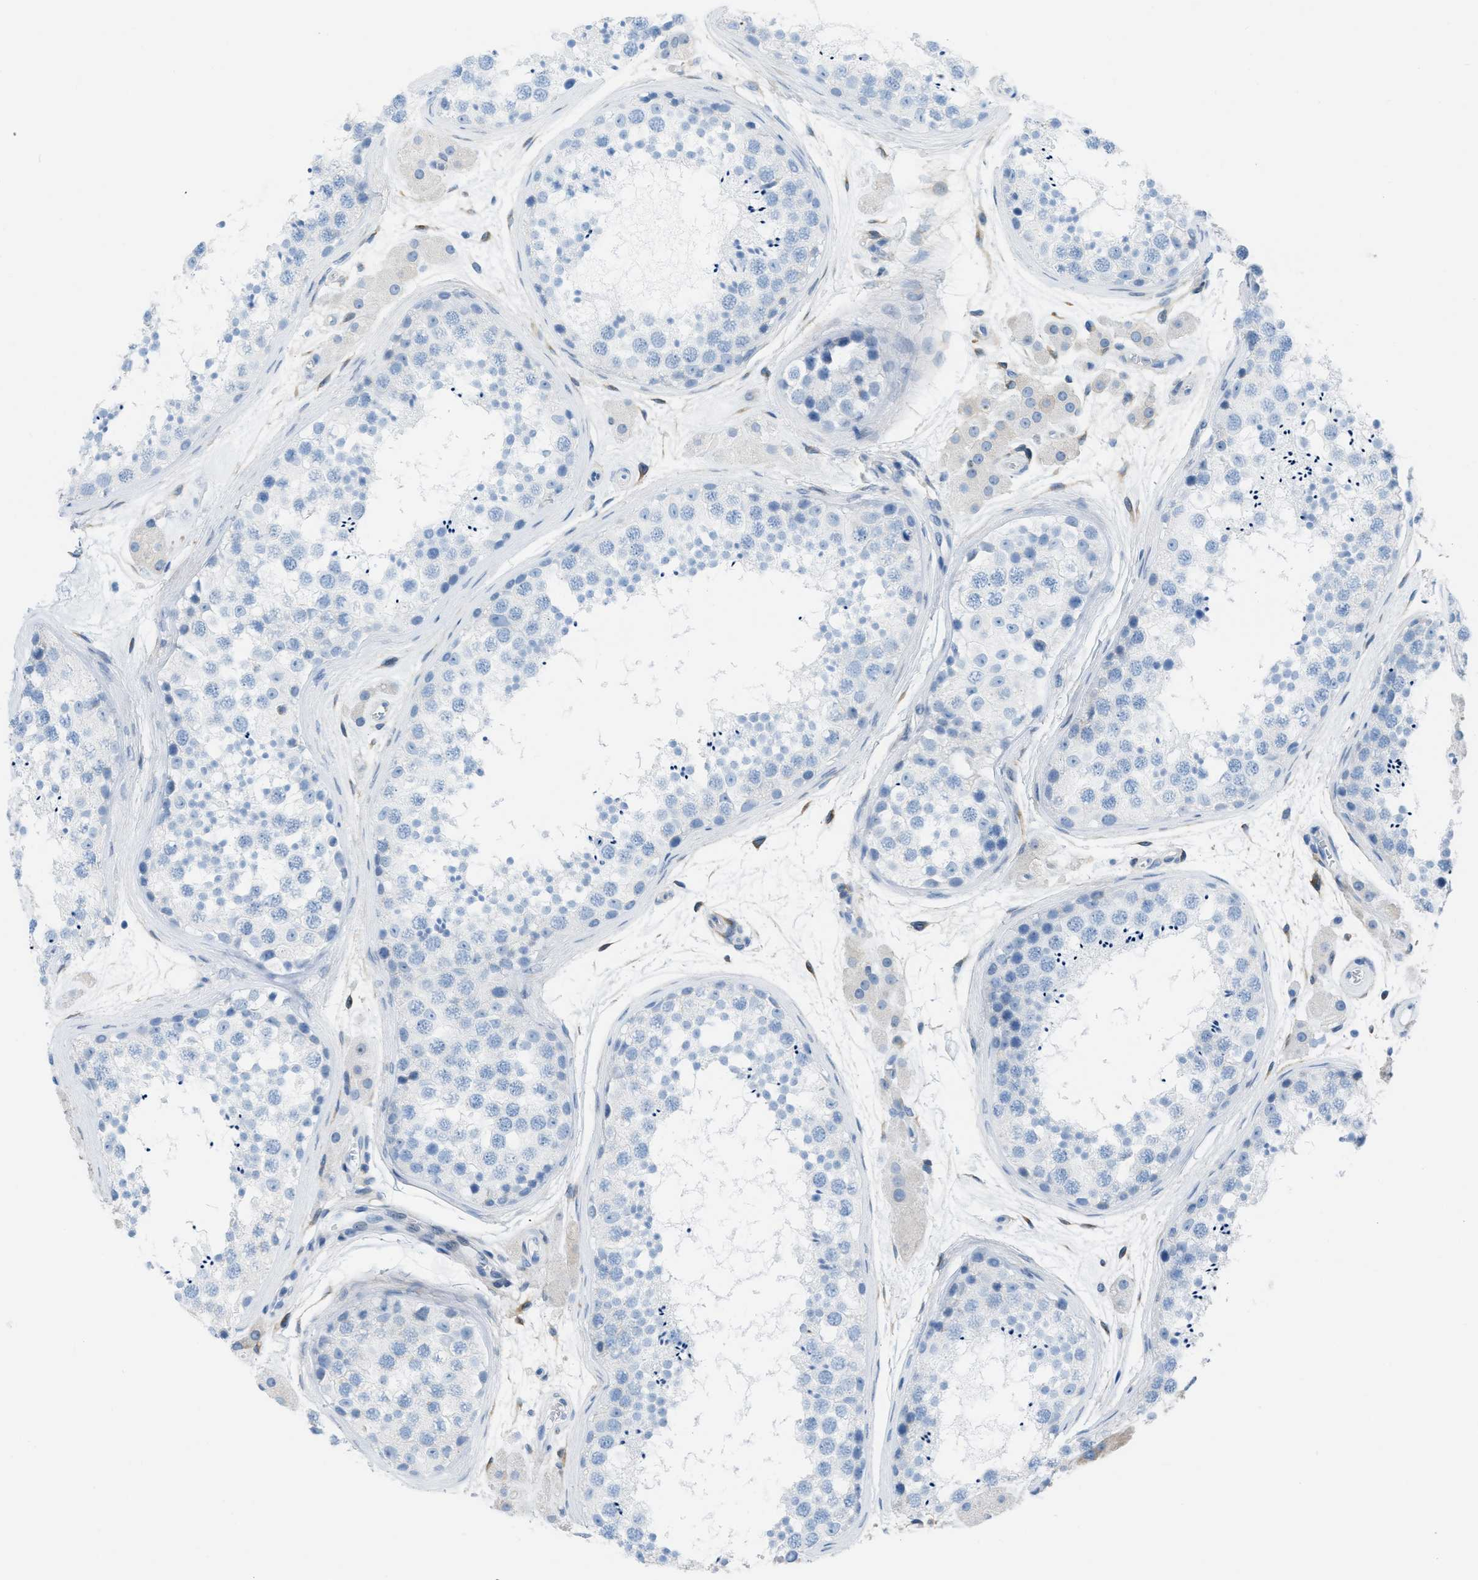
{"staining": {"intensity": "negative", "quantity": "none", "location": "none"}, "tissue": "testis", "cell_type": "Cells in seminiferous ducts", "image_type": "normal", "snomed": [{"axis": "morphology", "description": "Normal tissue, NOS"}, {"axis": "topography", "description": "Testis"}], "caption": "The immunohistochemistry (IHC) image has no significant expression in cells in seminiferous ducts of testis.", "gene": "ASGR1", "patient": {"sex": "male", "age": 56}}